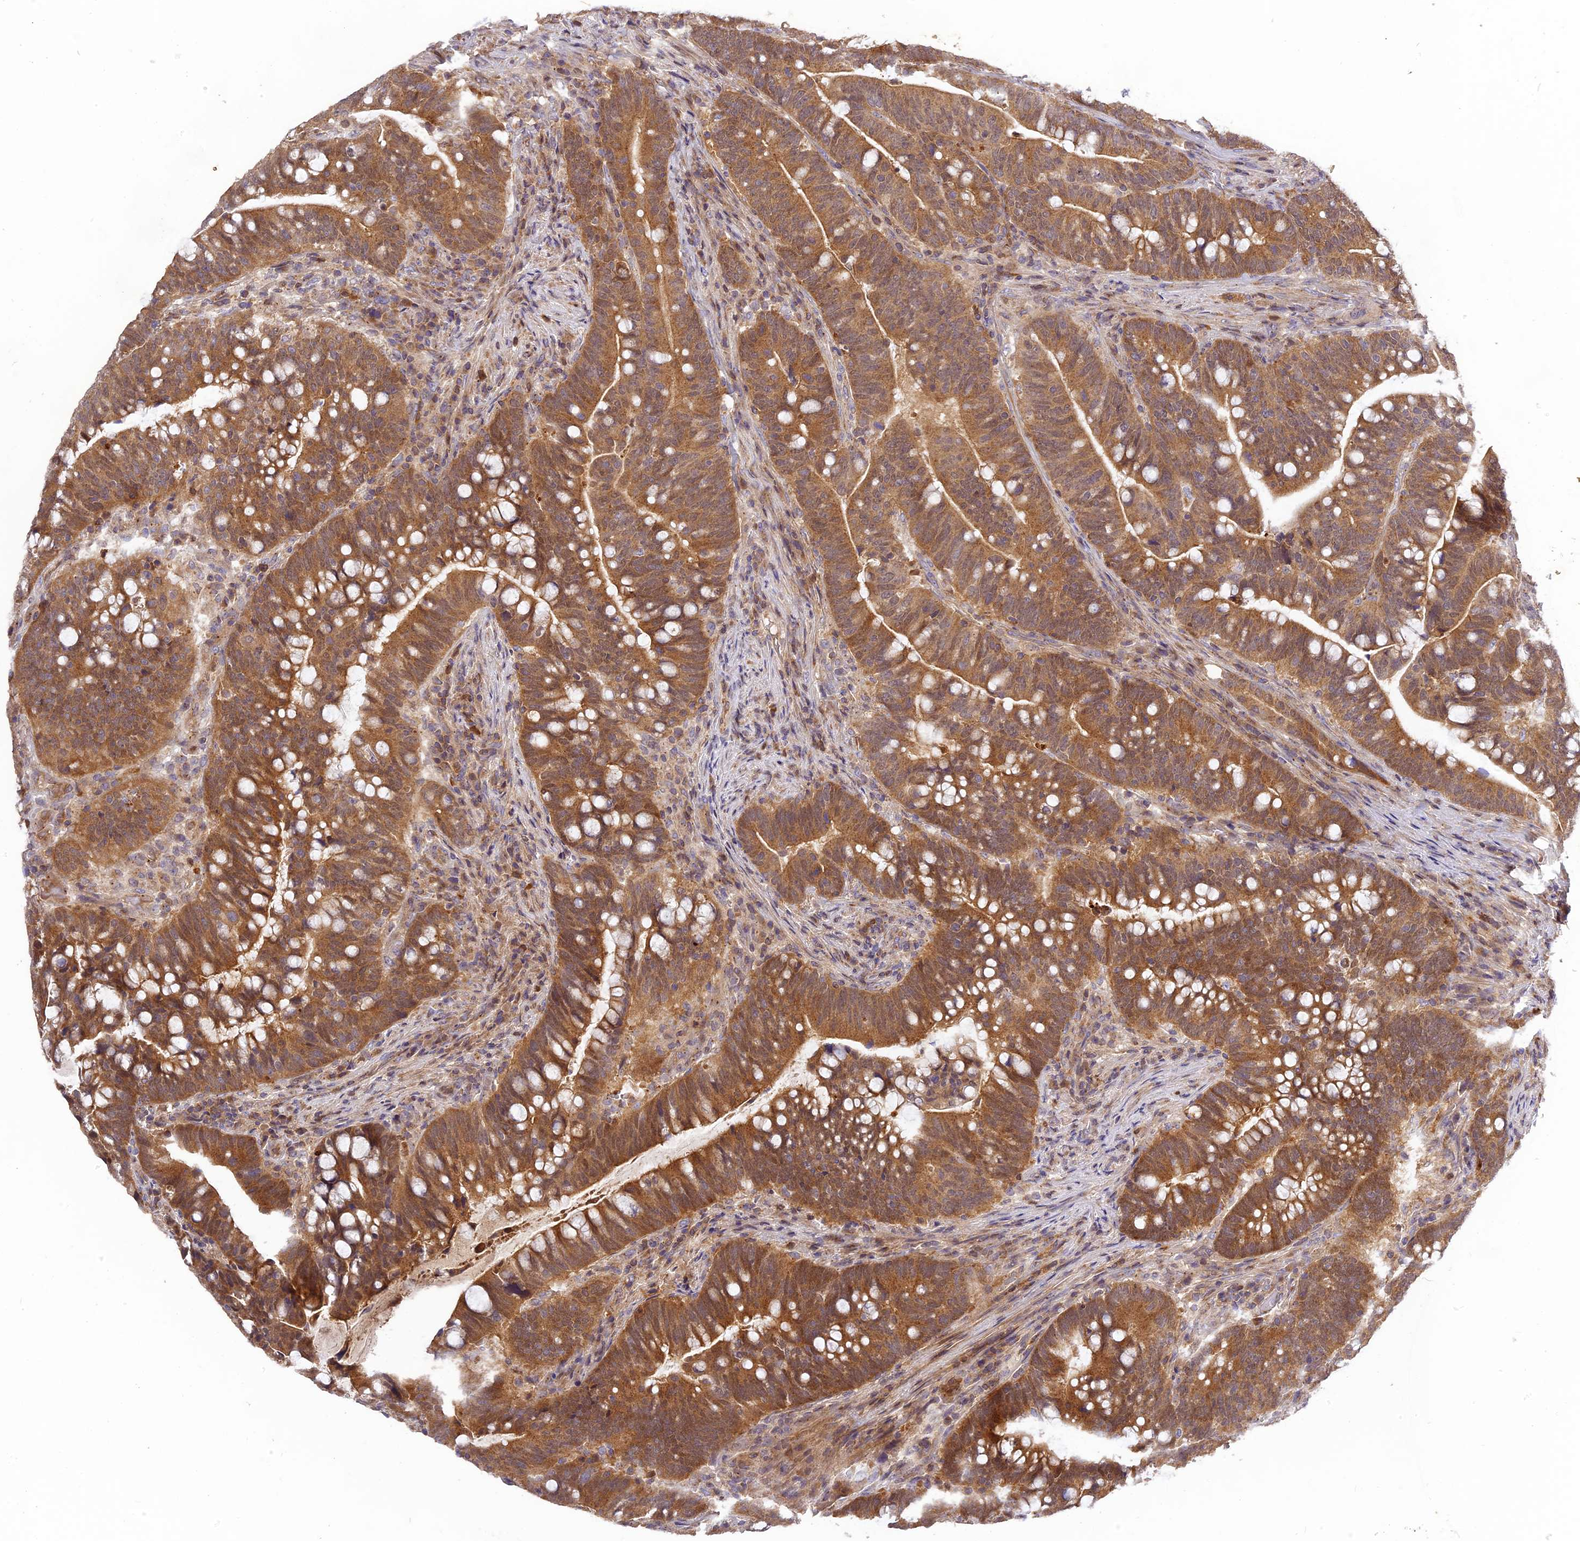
{"staining": {"intensity": "moderate", "quantity": ">75%", "location": "cytoplasmic/membranous"}, "tissue": "colorectal cancer", "cell_type": "Tumor cells", "image_type": "cancer", "snomed": [{"axis": "morphology", "description": "Normal tissue, NOS"}, {"axis": "morphology", "description": "Adenocarcinoma, NOS"}, {"axis": "topography", "description": "Colon"}], "caption": "DAB immunohistochemical staining of colorectal cancer shows moderate cytoplasmic/membranous protein expression in approximately >75% of tumor cells.", "gene": "RPIA", "patient": {"sex": "female", "age": 66}}